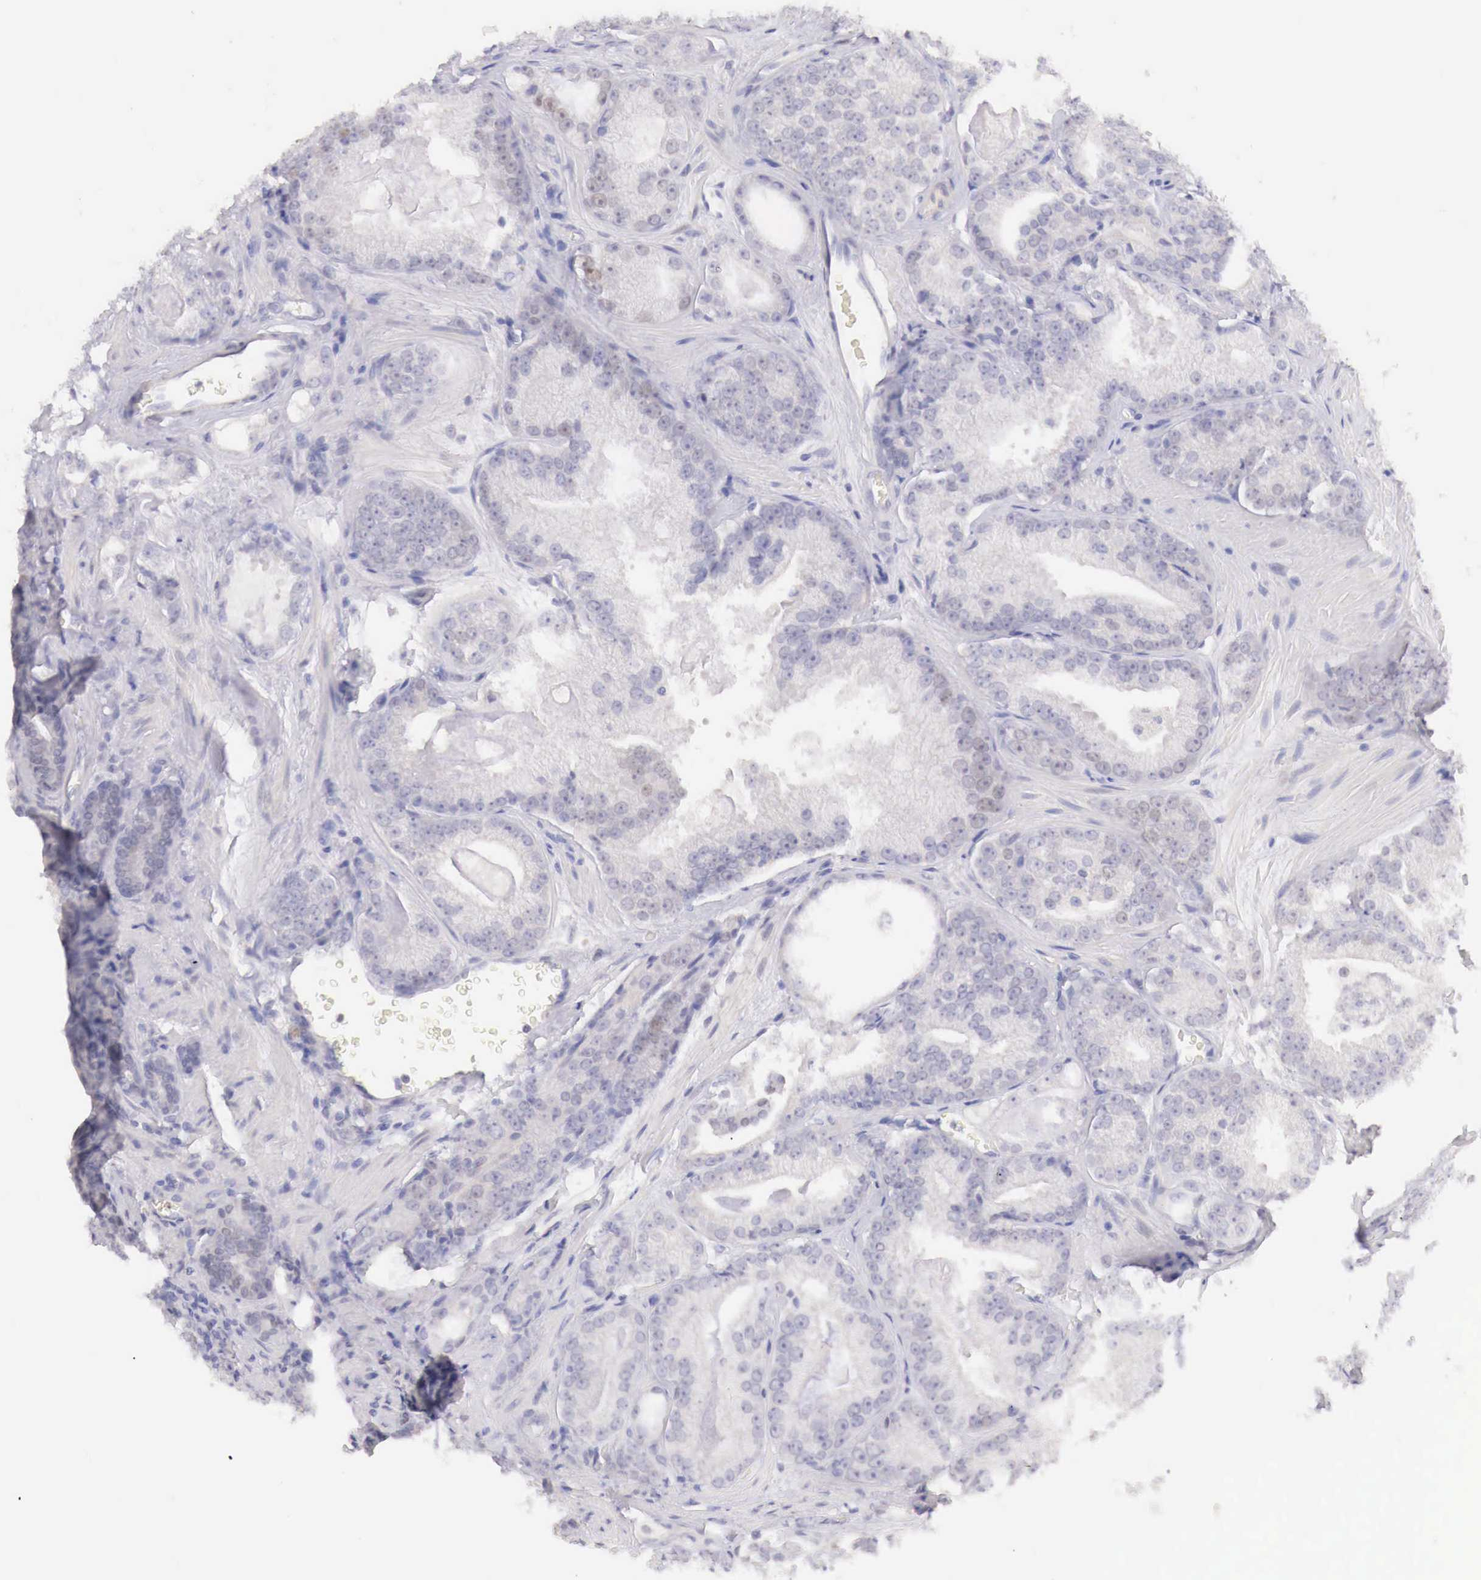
{"staining": {"intensity": "negative", "quantity": "none", "location": "none"}, "tissue": "prostate cancer", "cell_type": "Tumor cells", "image_type": "cancer", "snomed": [{"axis": "morphology", "description": "Adenocarcinoma, Medium grade"}, {"axis": "topography", "description": "Prostate"}], "caption": "This is an immunohistochemistry histopathology image of human prostate cancer. There is no expression in tumor cells.", "gene": "BCL6", "patient": {"sex": "male", "age": 68}}